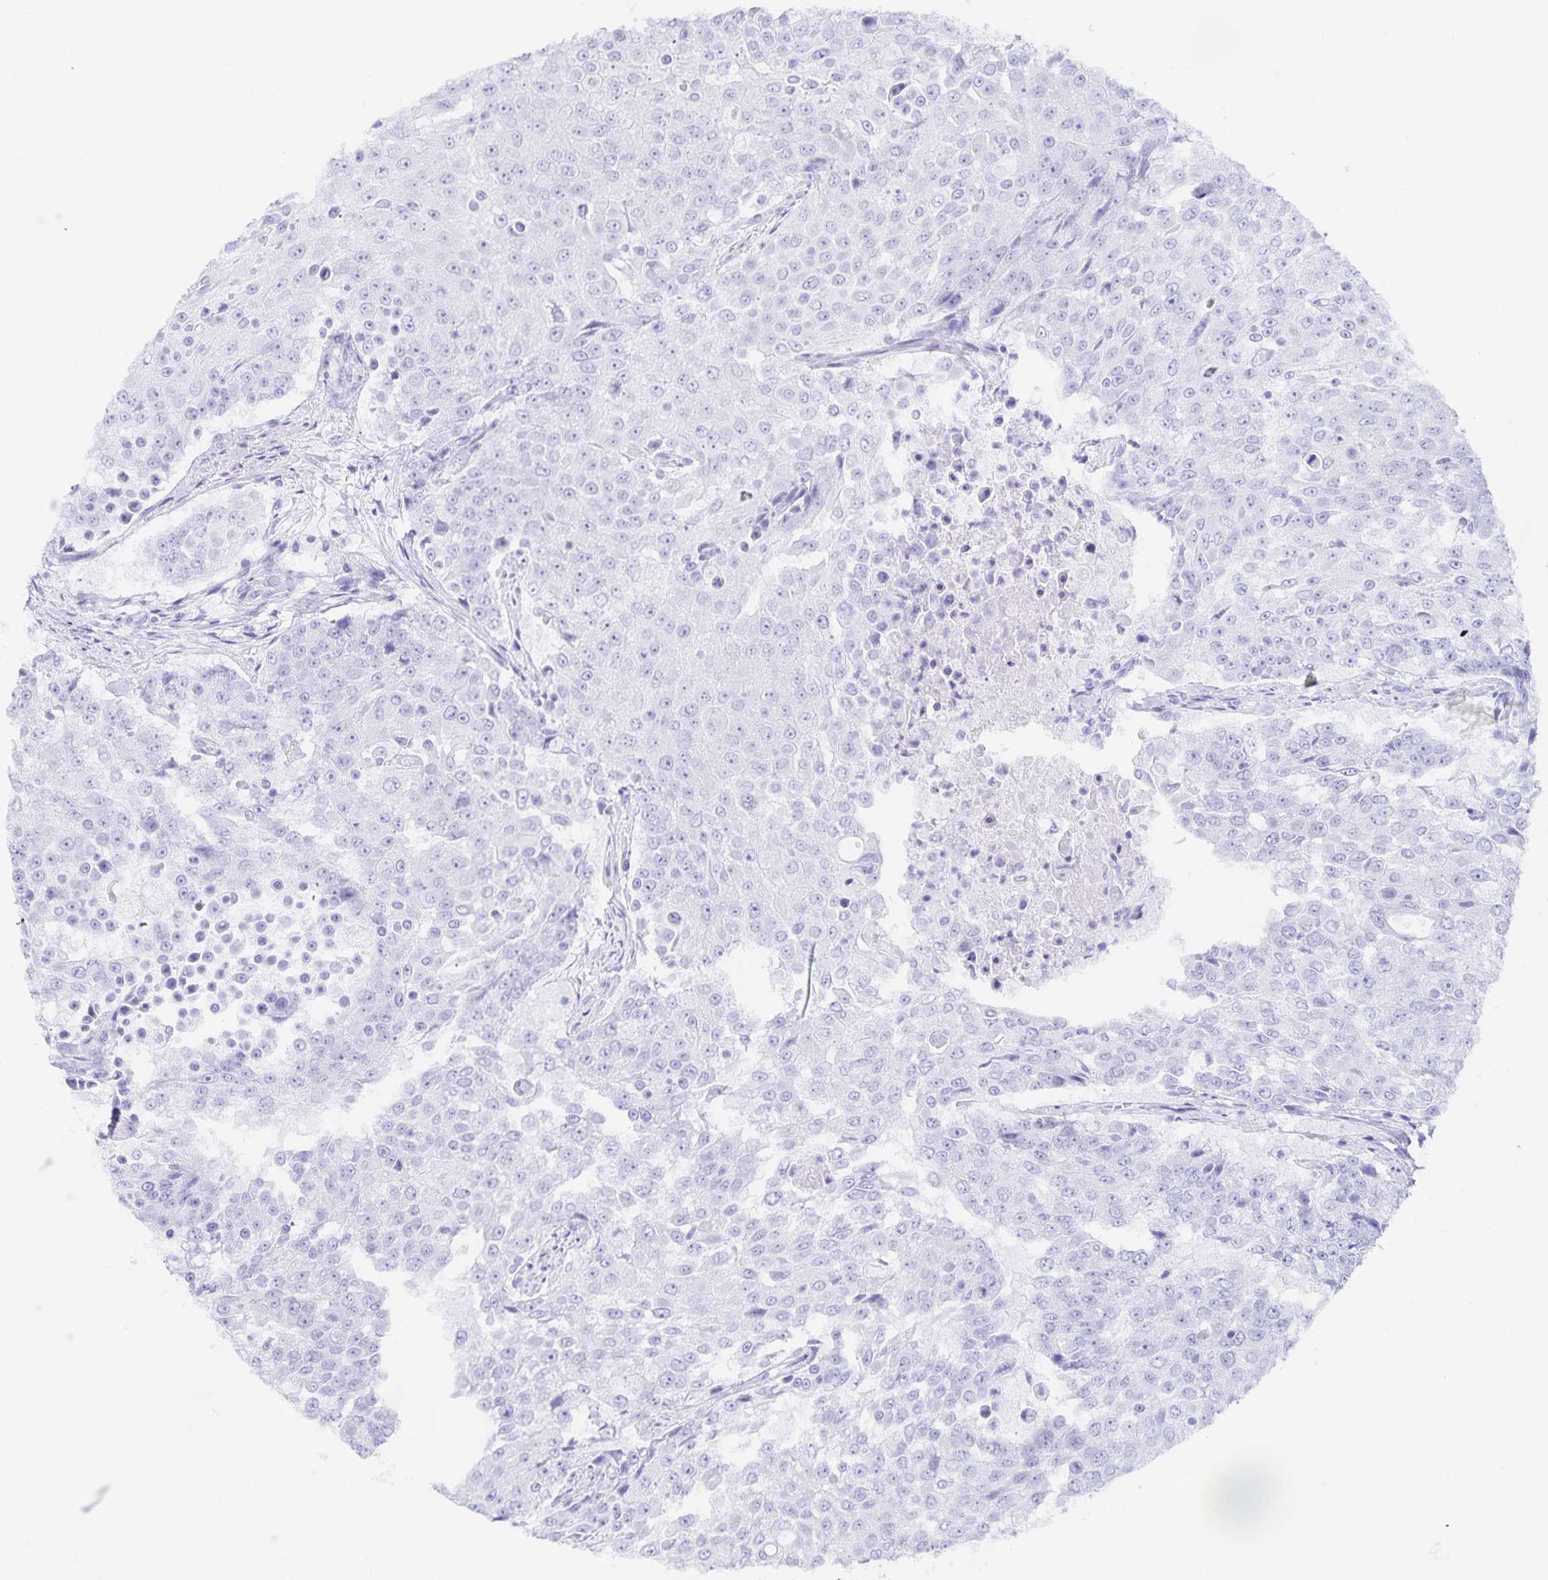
{"staining": {"intensity": "negative", "quantity": "none", "location": "none"}, "tissue": "urothelial cancer", "cell_type": "Tumor cells", "image_type": "cancer", "snomed": [{"axis": "morphology", "description": "Urothelial carcinoma, High grade"}, {"axis": "topography", "description": "Urinary bladder"}], "caption": "DAB (3,3'-diaminobenzidine) immunohistochemical staining of high-grade urothelial carcinoma demonstrates no significant expression in tumor cells.", "gene": "SNTN", "patient": {"sex": "female", "age": 63}}